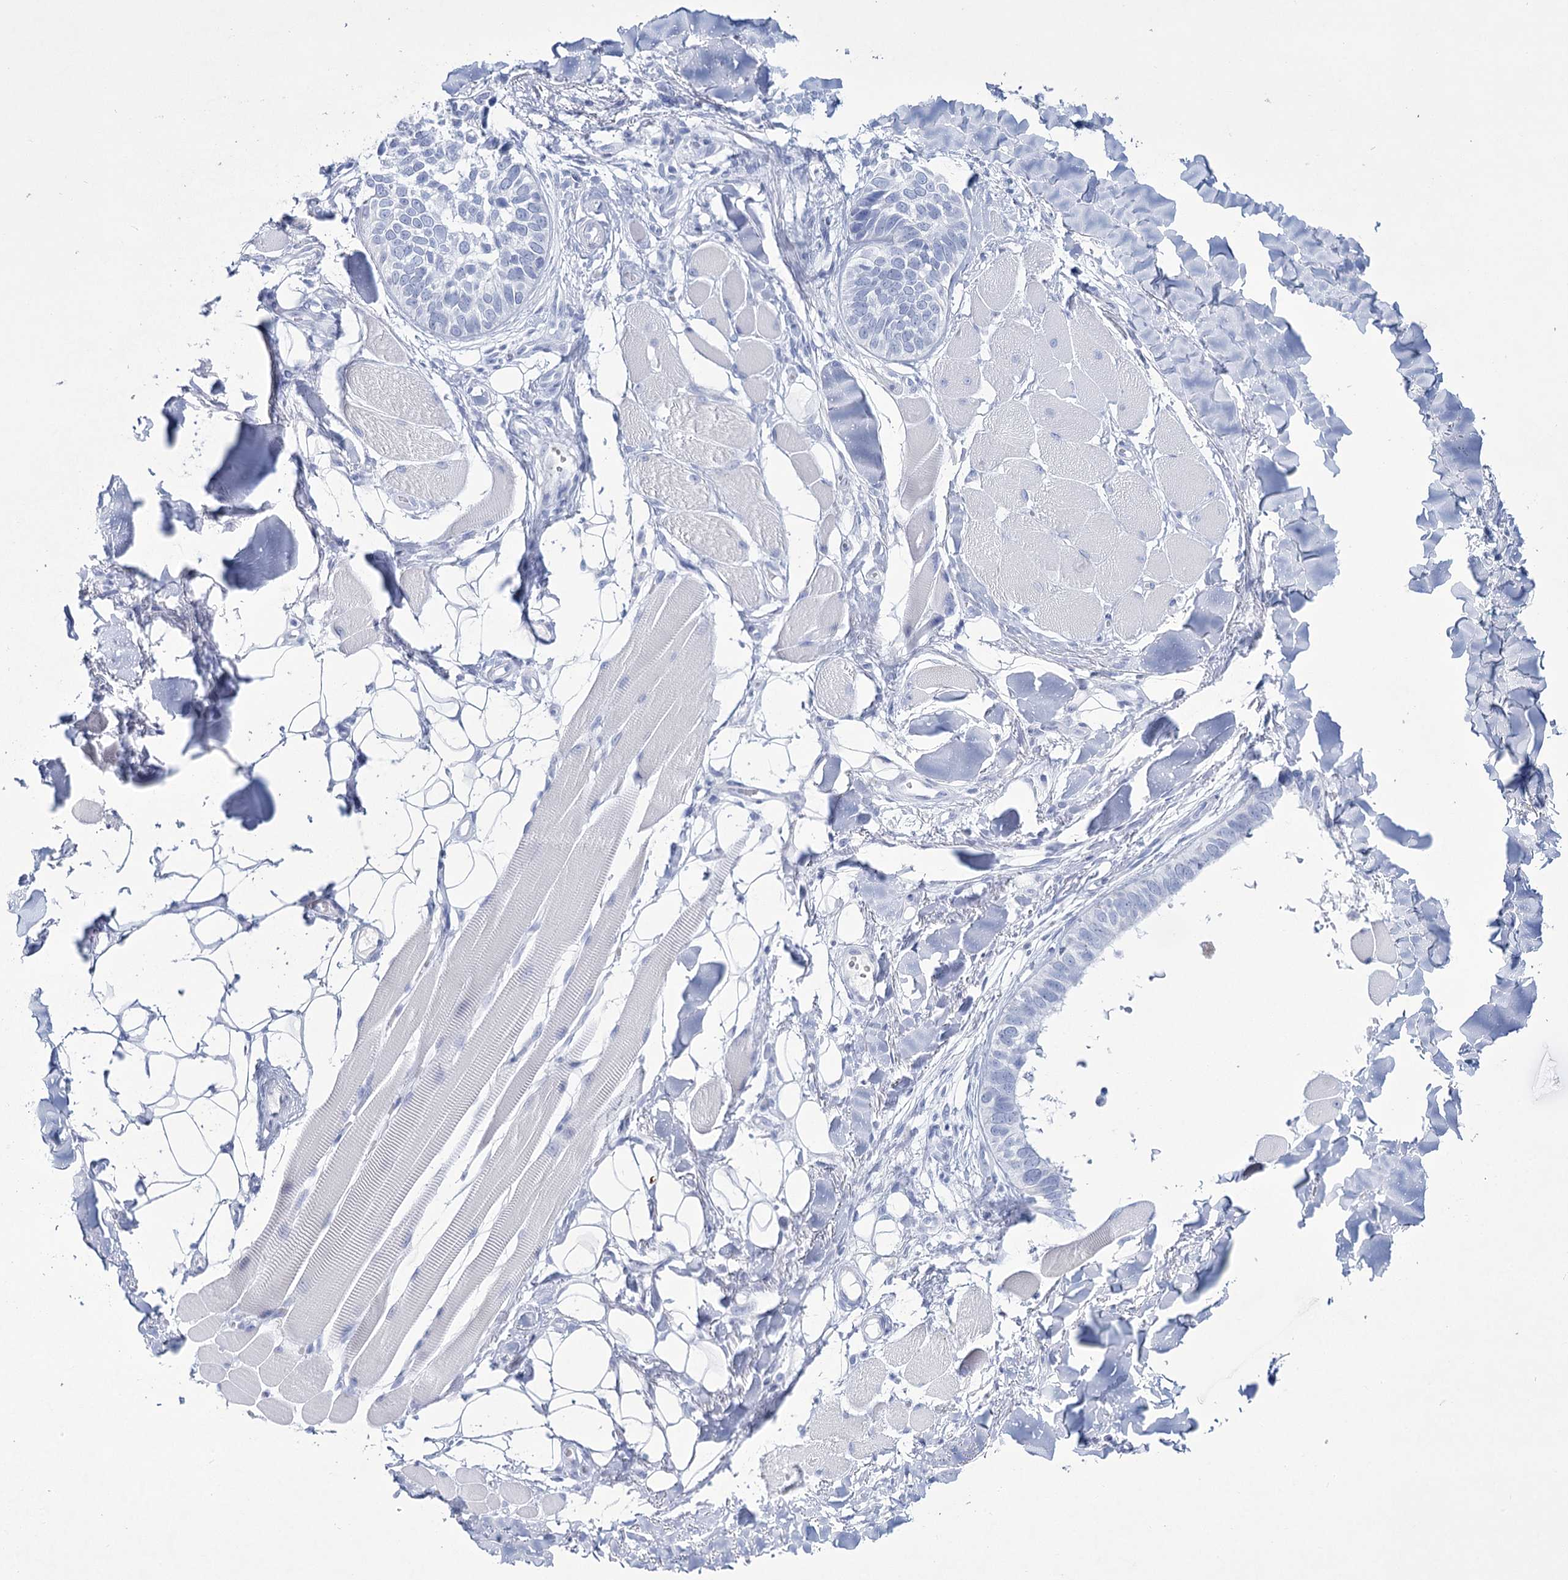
{"staining": {"intensity": "negative", "quantity": "none", "location": "none"}, "tissue": "skin cancer", "cell_type": "Tumor cells", "image_type": "cancer", "snomed": [{"axis": "morphology", "description": "Basal cell carcinoma"}, {"axis": "topography", "description": "Skin"}], "caption": "An IHC photomicrograph of basal cell carcinoma (skin) is shown. There is no staining in tumor cells of basal cell carcinoma (skin). Brightfield microscopy of immunohistochemistry (IHC) stained with DAB (3,3'-diaminobenzidine) (brown) and hematoxylin (blue), captured at high magnification.", "gene": "RNF186", "patient": {"sex": "male", "age": 62}}